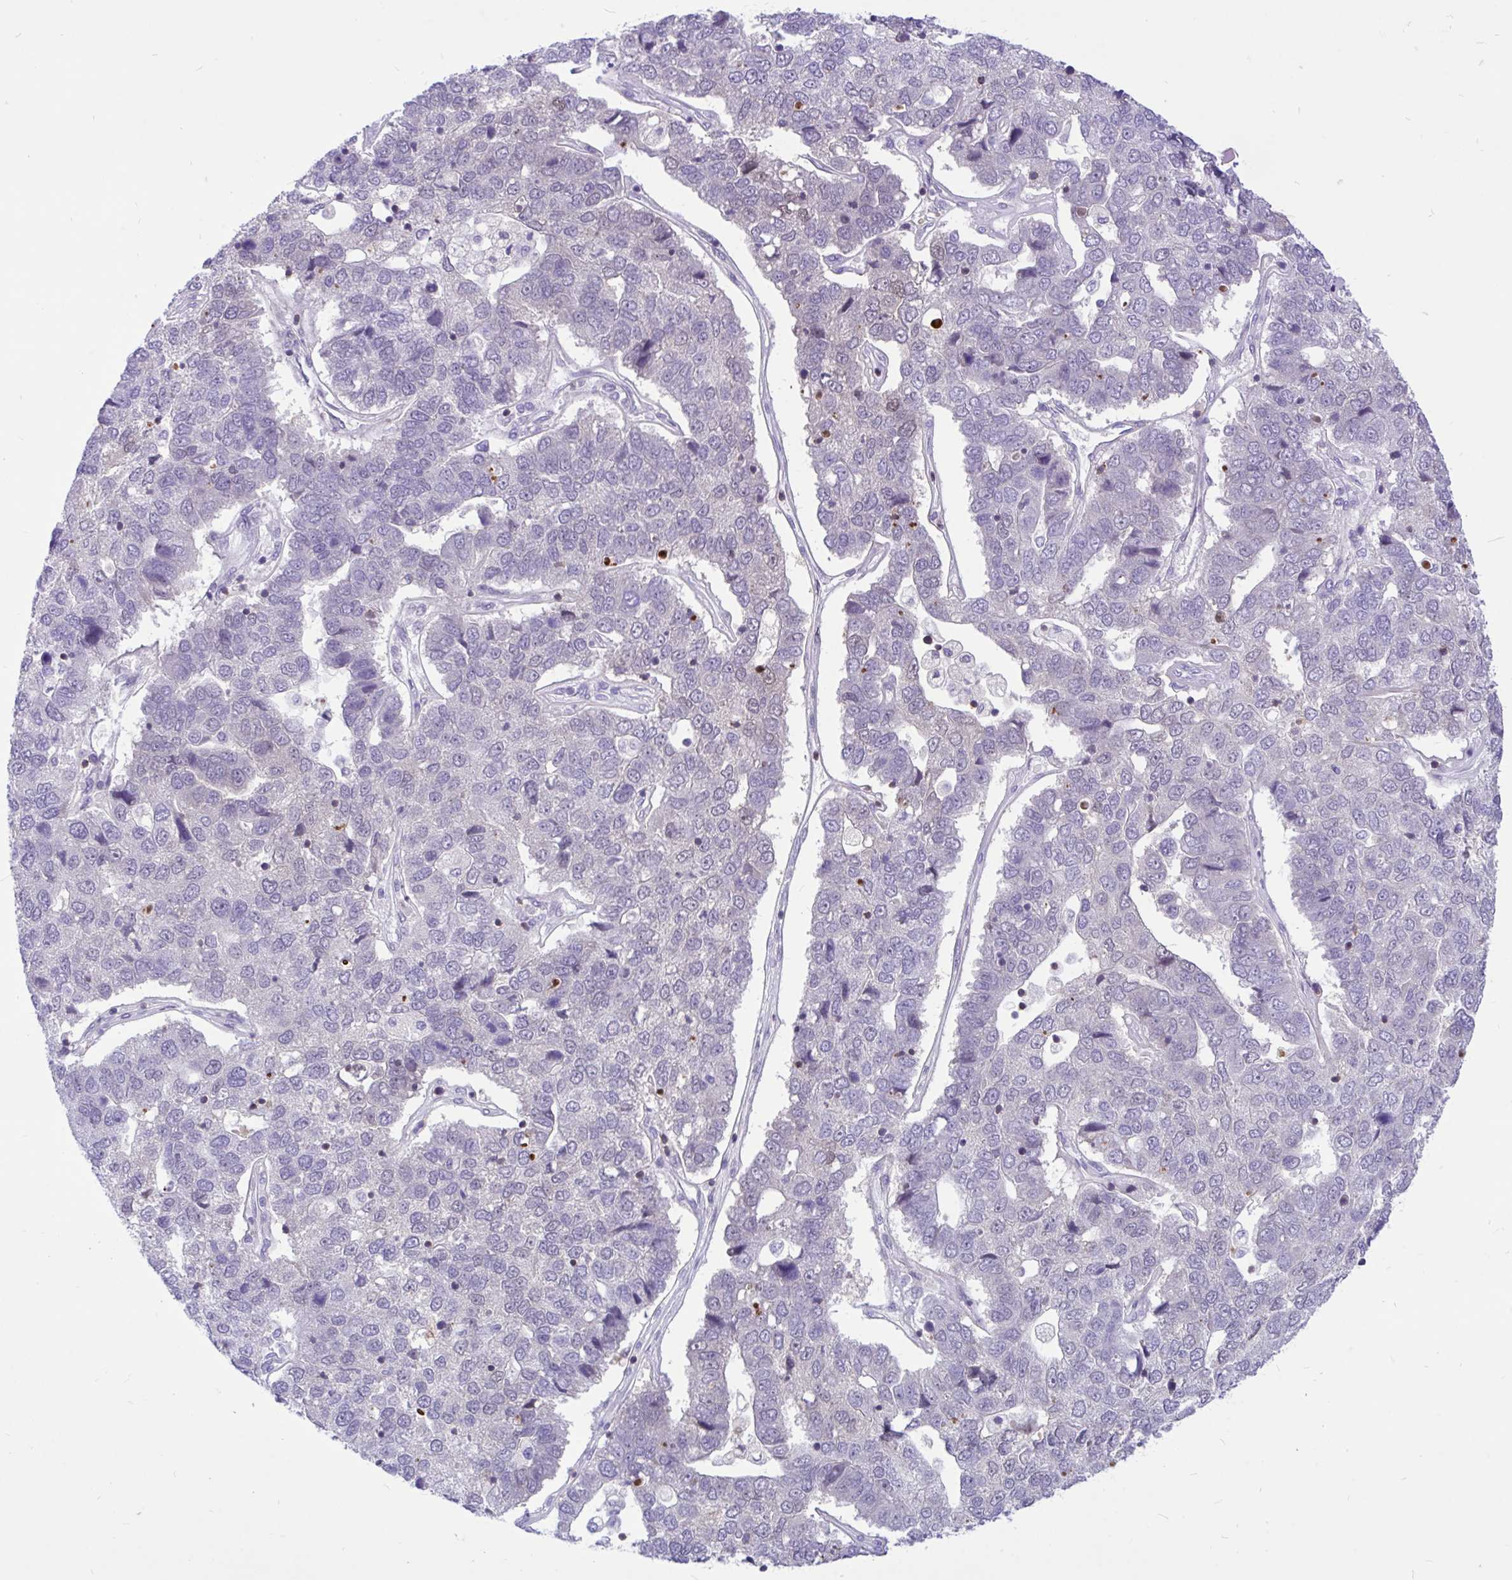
{"staining": {"intensity": "negative", "quantity": "none", "location": "none"}, "tissue": "pancreatic cancer", "cell_type": "Tumor cells", "image_type": "cancer", "snomed": [{"axis": "morphology", "description": "Adenocarcinoma, NOS"}, {"axis": "topography", "description": "Pancreas"}], "caption": "Pancreatic cancer was stained to show a protein in brown. There is no significant staining in tumor cells. (Brightfield microscopy of DAB (3,3'-diaminobenzidine) IHC at high magnification).", "gene": "CXCL8", "patient": {"sex": "female", "age": 61}}